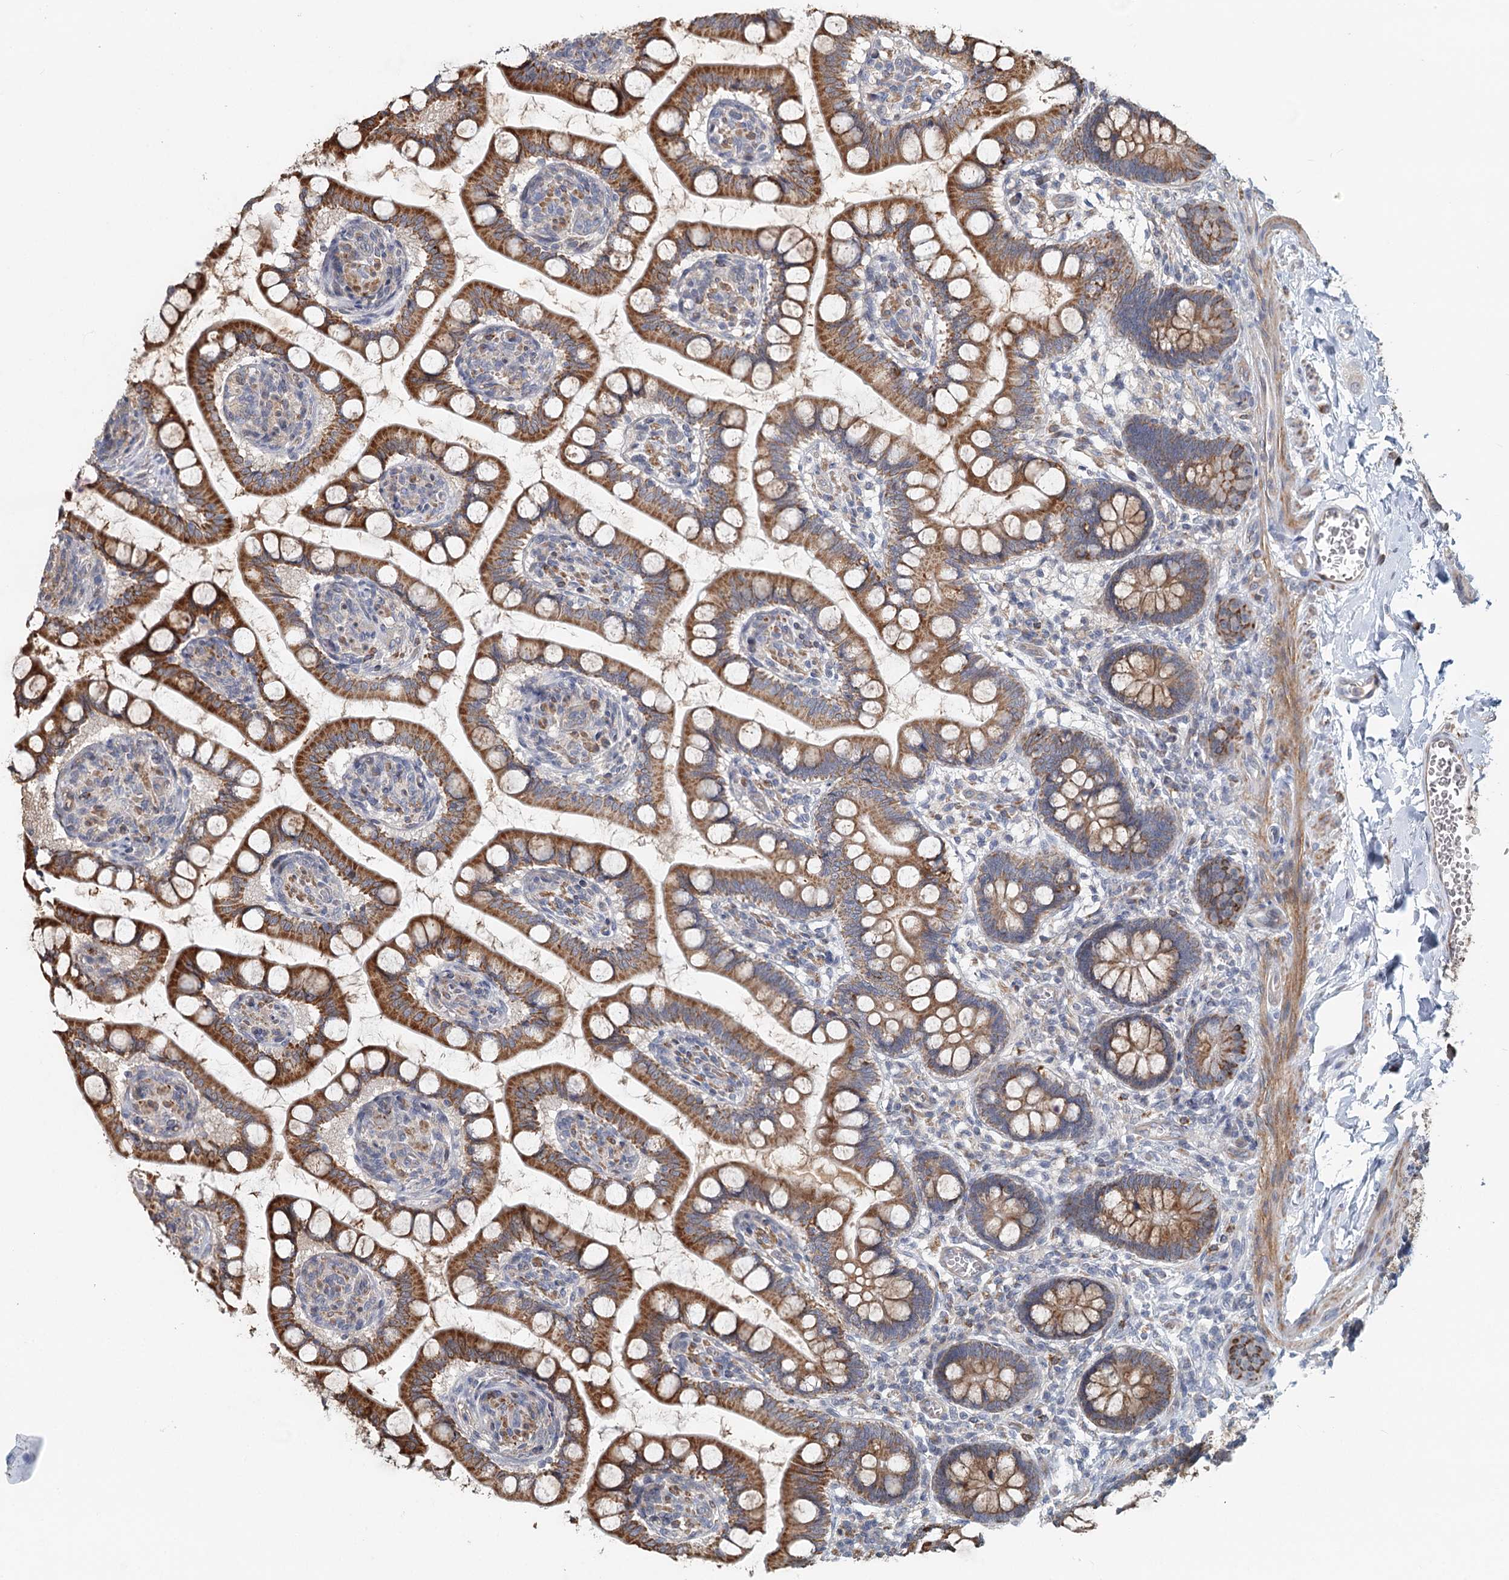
{"staining": {"intensity": "strong", "quantity": ">75%", "location": "cytoplasmic/membranous"}, "tissue": "small intestine", "cell_type": "Glandular cells", "image_type": "normal", "snomed": [{"axis": "morphology", "description": "Normal tissue, NOS"}, {"axis": "topography", "description": "Small intestine"}], "caption": "DAB (3,3'-diaminobenzidine) immunohistochemical staining of unremarkable human small intestine reveals strong cytoplasmic/membranous protein staining in approximately >75% of glandular cells. Using DAB (3,3'-diaminobenzidine) (brown) and hematoxylin (blue) stains, captured at high magnification using brightfield microscopy.", "gene": "RNF111", "patient": {"sex": "male", "age": 52}}